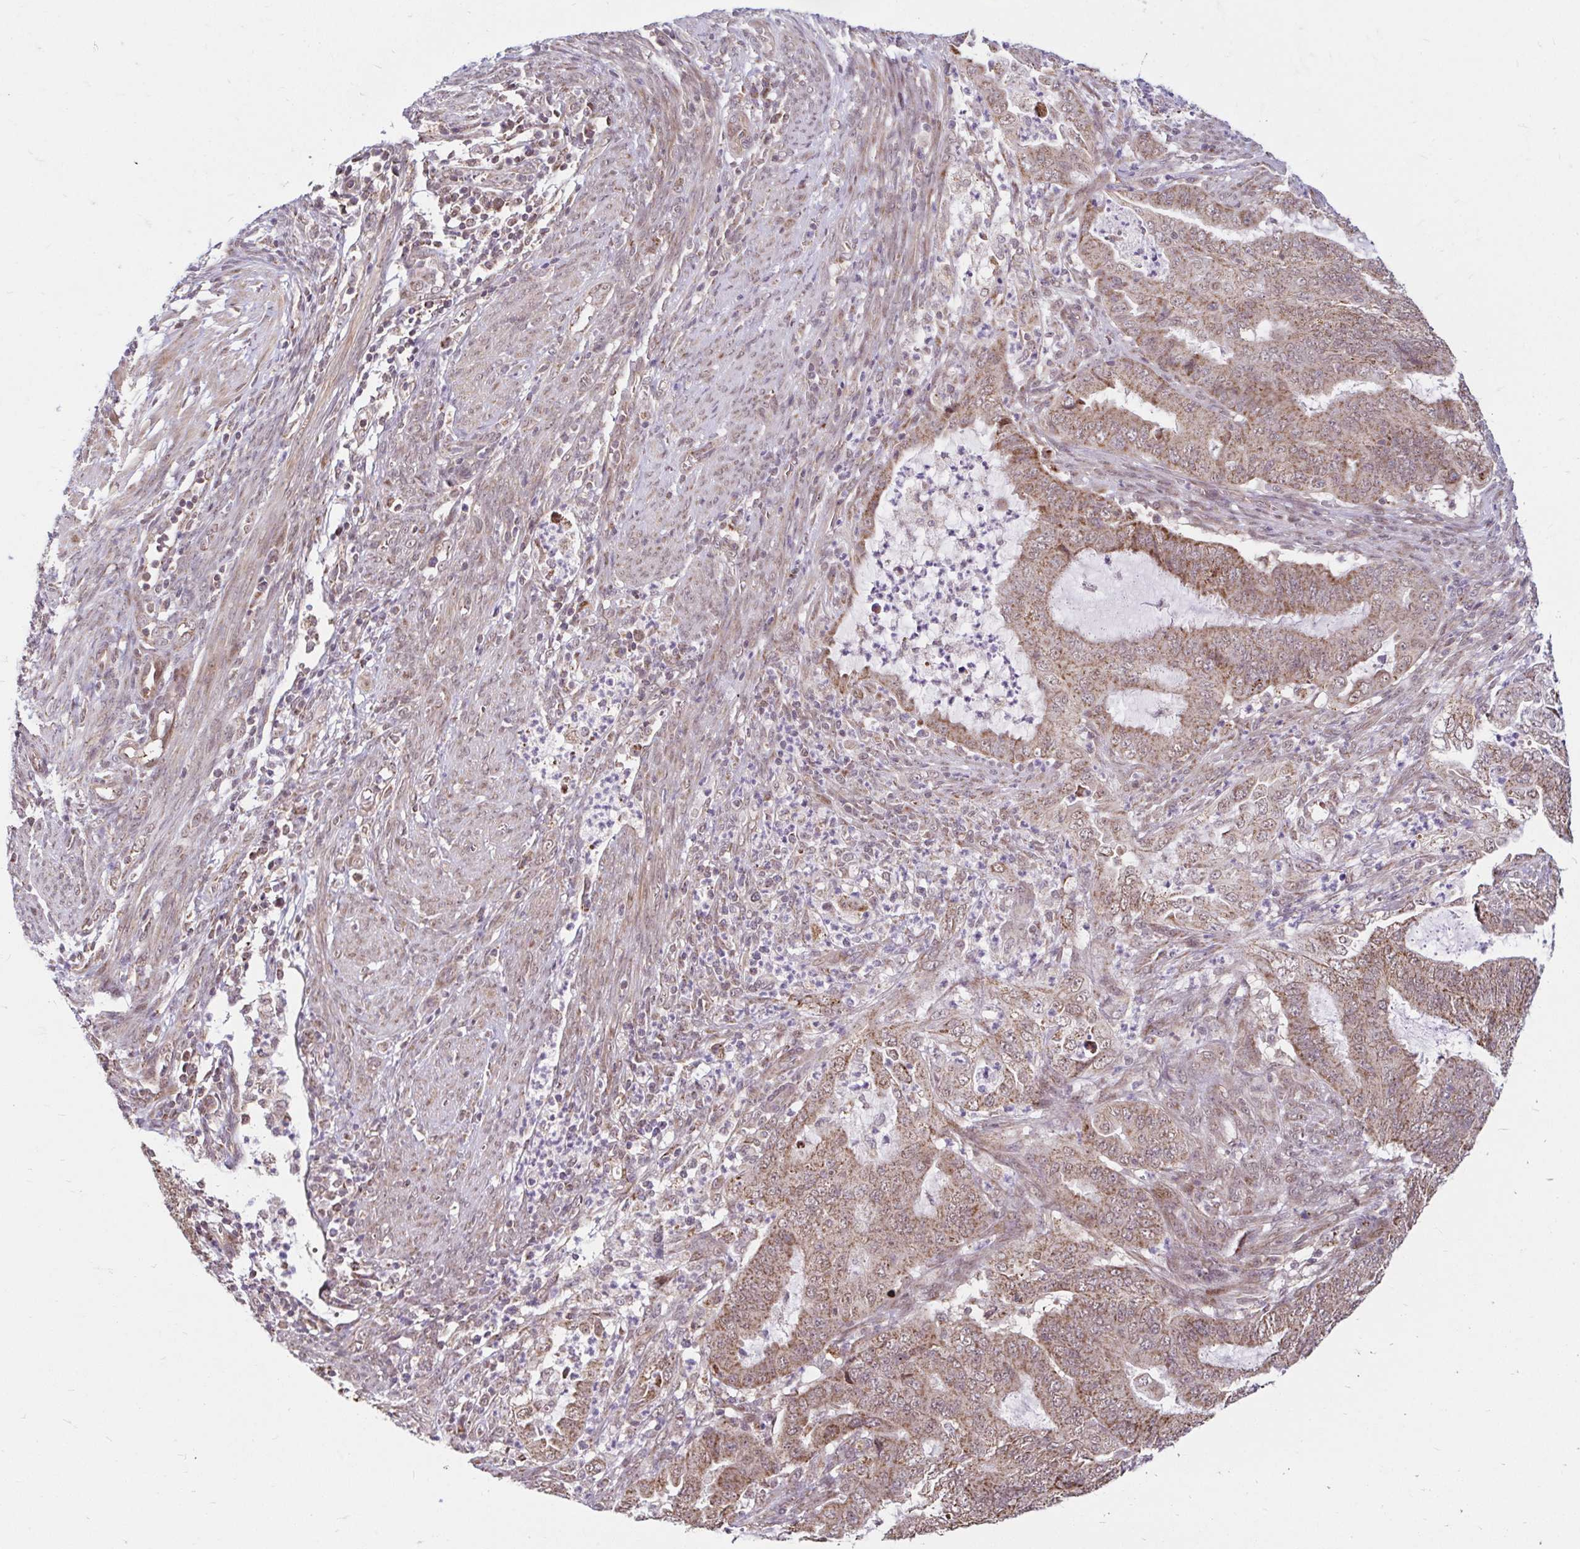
{"staining": {"intensity": "moderate", "quantity": ">75%", "location": "cytoplasmic/membranous"}, "tissue": "endometrial cancer", "cell_type": "Tumor cells", "image_type": "cancer", "snomed": [{"axis": "morphology", "description": "Adenocarcinoma, NOS"}, {"axis": "topography", "description": "Endometrium"}], "caption": "Immunohistochemical staining of endometrial cancer (adenocarcinoma) displays medium levels of moderate cytoplasmic/membranous protein staining in about >75% of tumor cells.", "gene": "TIMM50", "patient": {"sex": "female", "age": 51}}